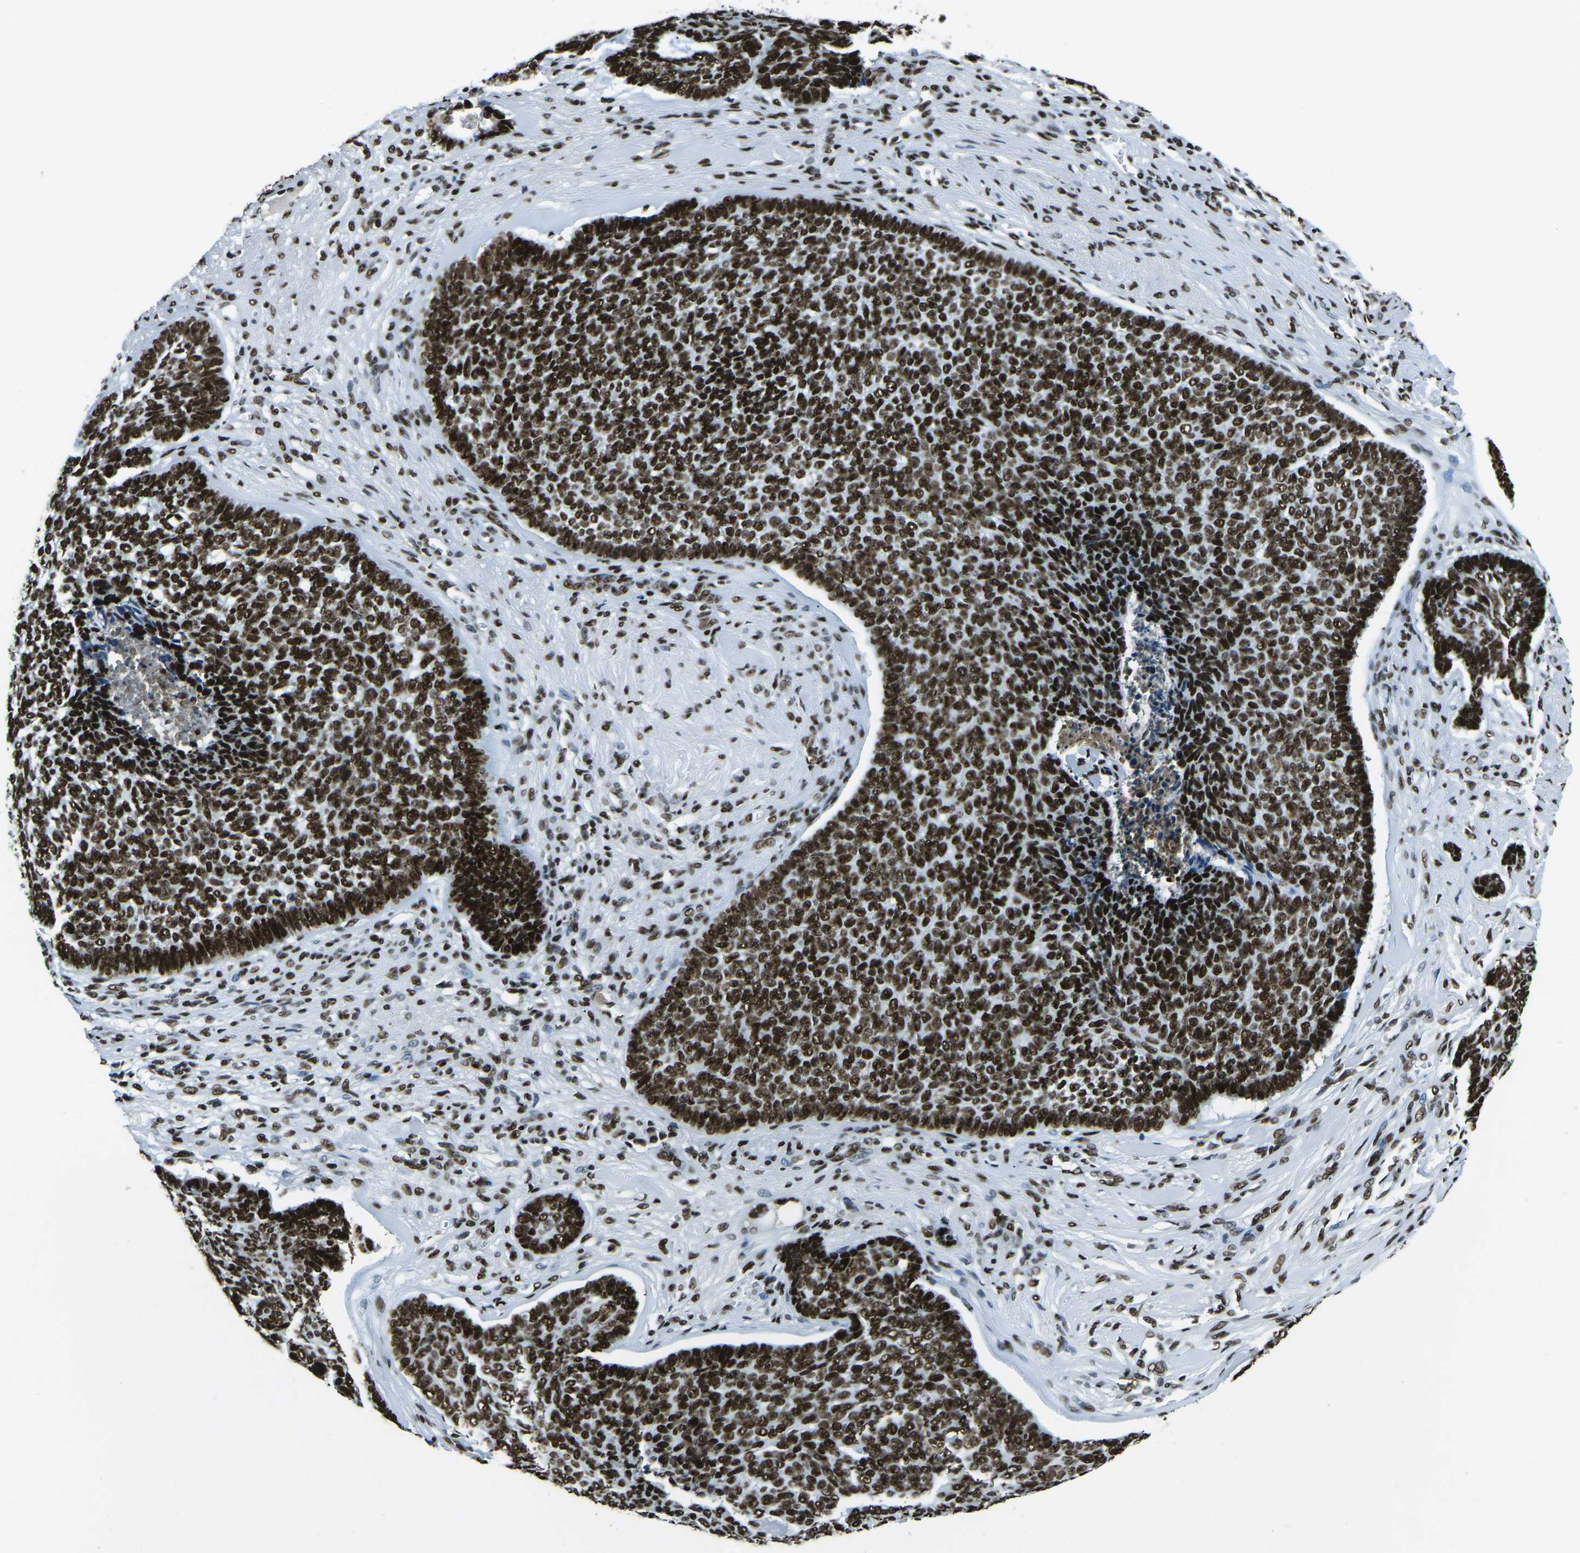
{"staining": {"intensity": "strong", "quantity": ">75%", "location": "nuclear"}, "tissue": "skin cancer", "cell_type": "Tumor cells", "image_type": "cancer", "snomed": [{"axis": "morphology", "description": "Basal cell carcinoma"}, {"axis": "topography", "description": "Skin"}], "caption": "A micrograph showing strong nuclear staining in about >75% of tumor cells in skin cancer, as visualized by brown immunohistochemical staining.", "gene": "HNRNPL", "patient": {"sex": "male", "age": 84}}